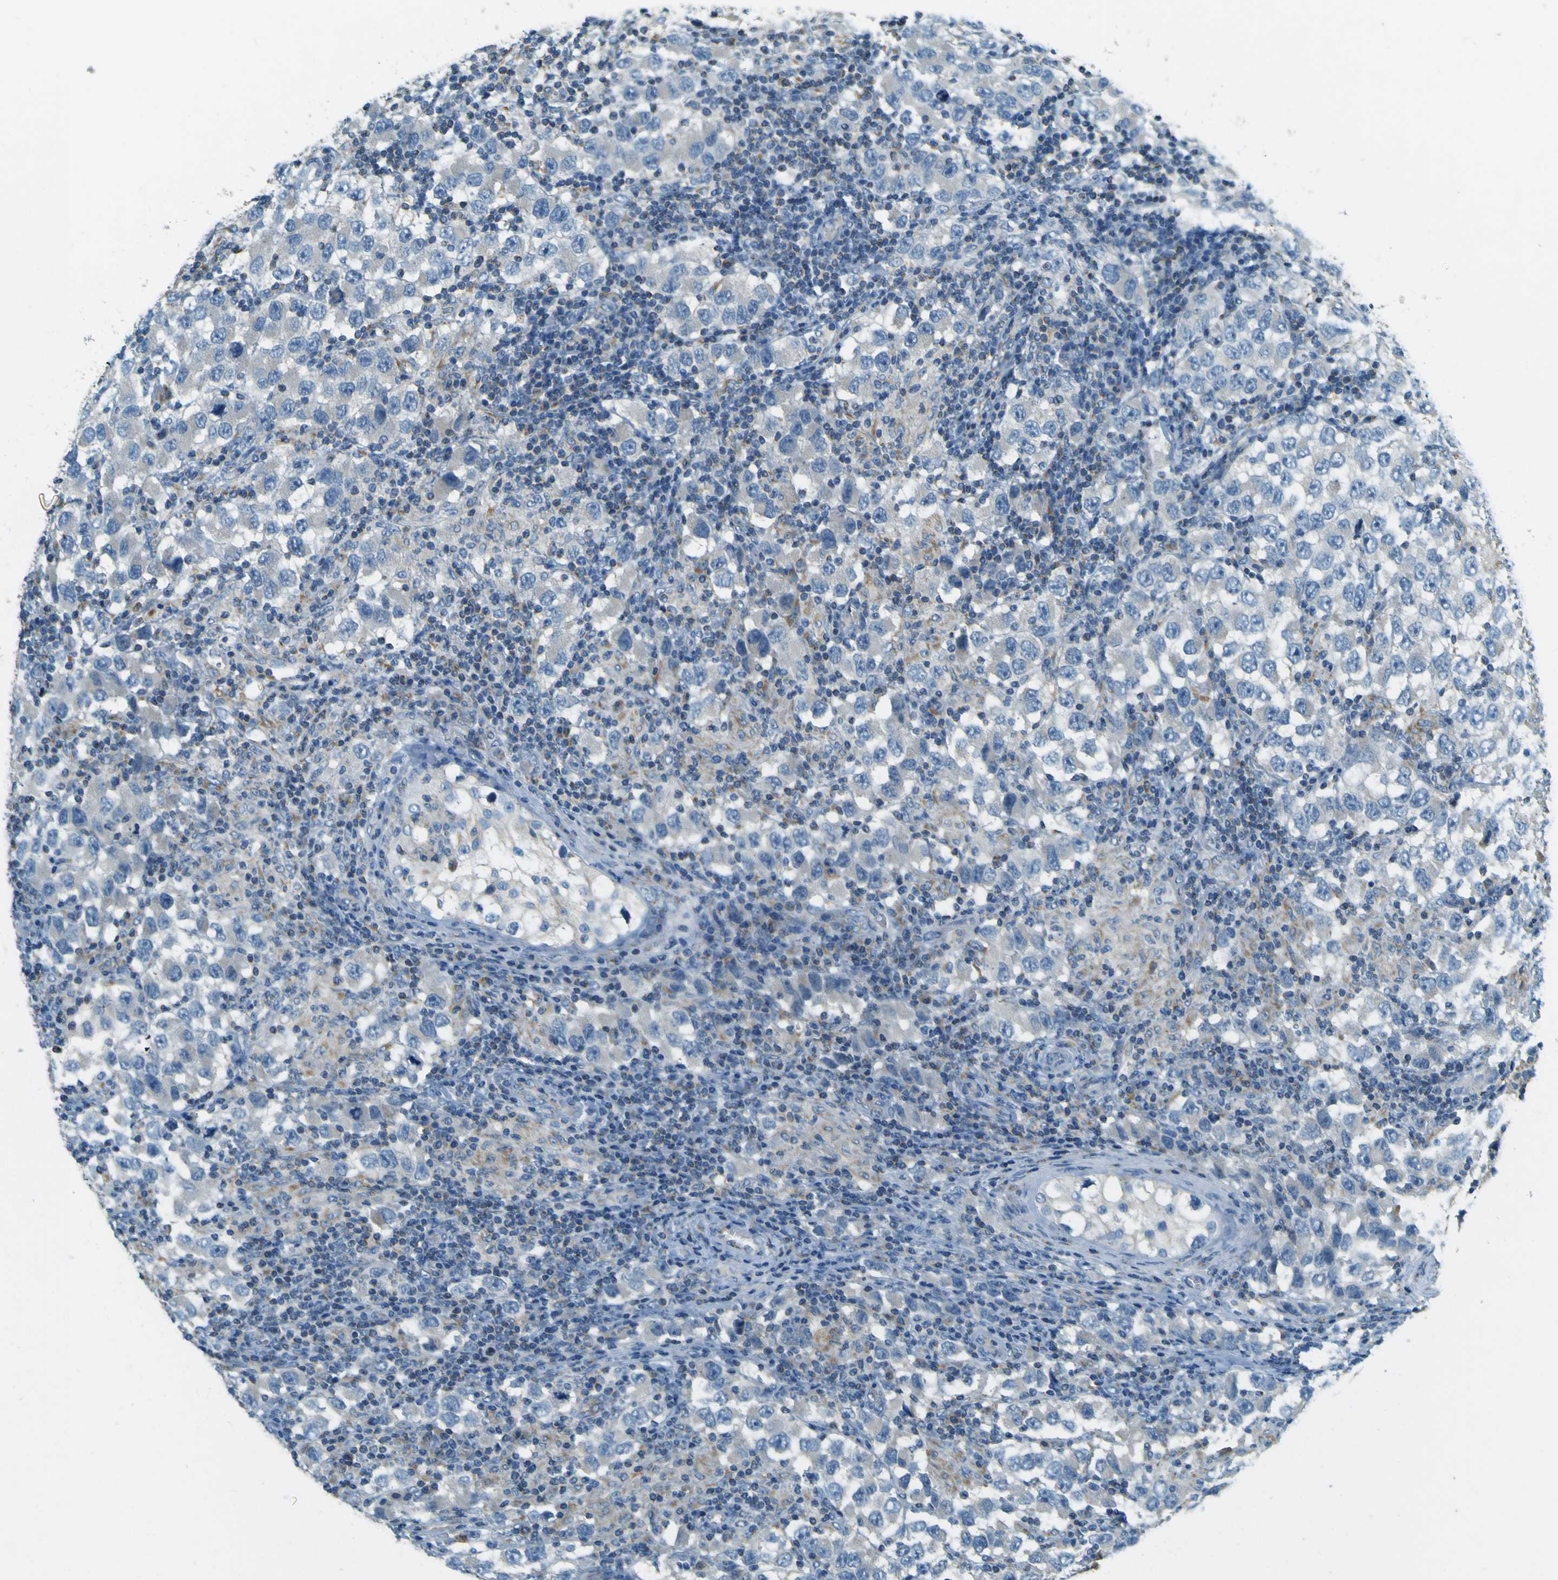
{"staining": {"intensity": "negative", "quantity": "none", "location": "none"}, "tissue": "testis cancer", "cell_type": "Tumor cells", "image_type": "cancer", "snomed": [{"axis": "morphology", "description": "Carcinoma, Embryonal, NOS"}, {"axis": "topography", "description": "Testis"}], "caption": "An IHC image of testis cancer is shown. There is no staining in tumor cells of testis cancer. (DAB IHC visualized using brightfield microscopy, high magnification).", "gene": "FKTN", "patient": {"sex": "male", "age": 21}}